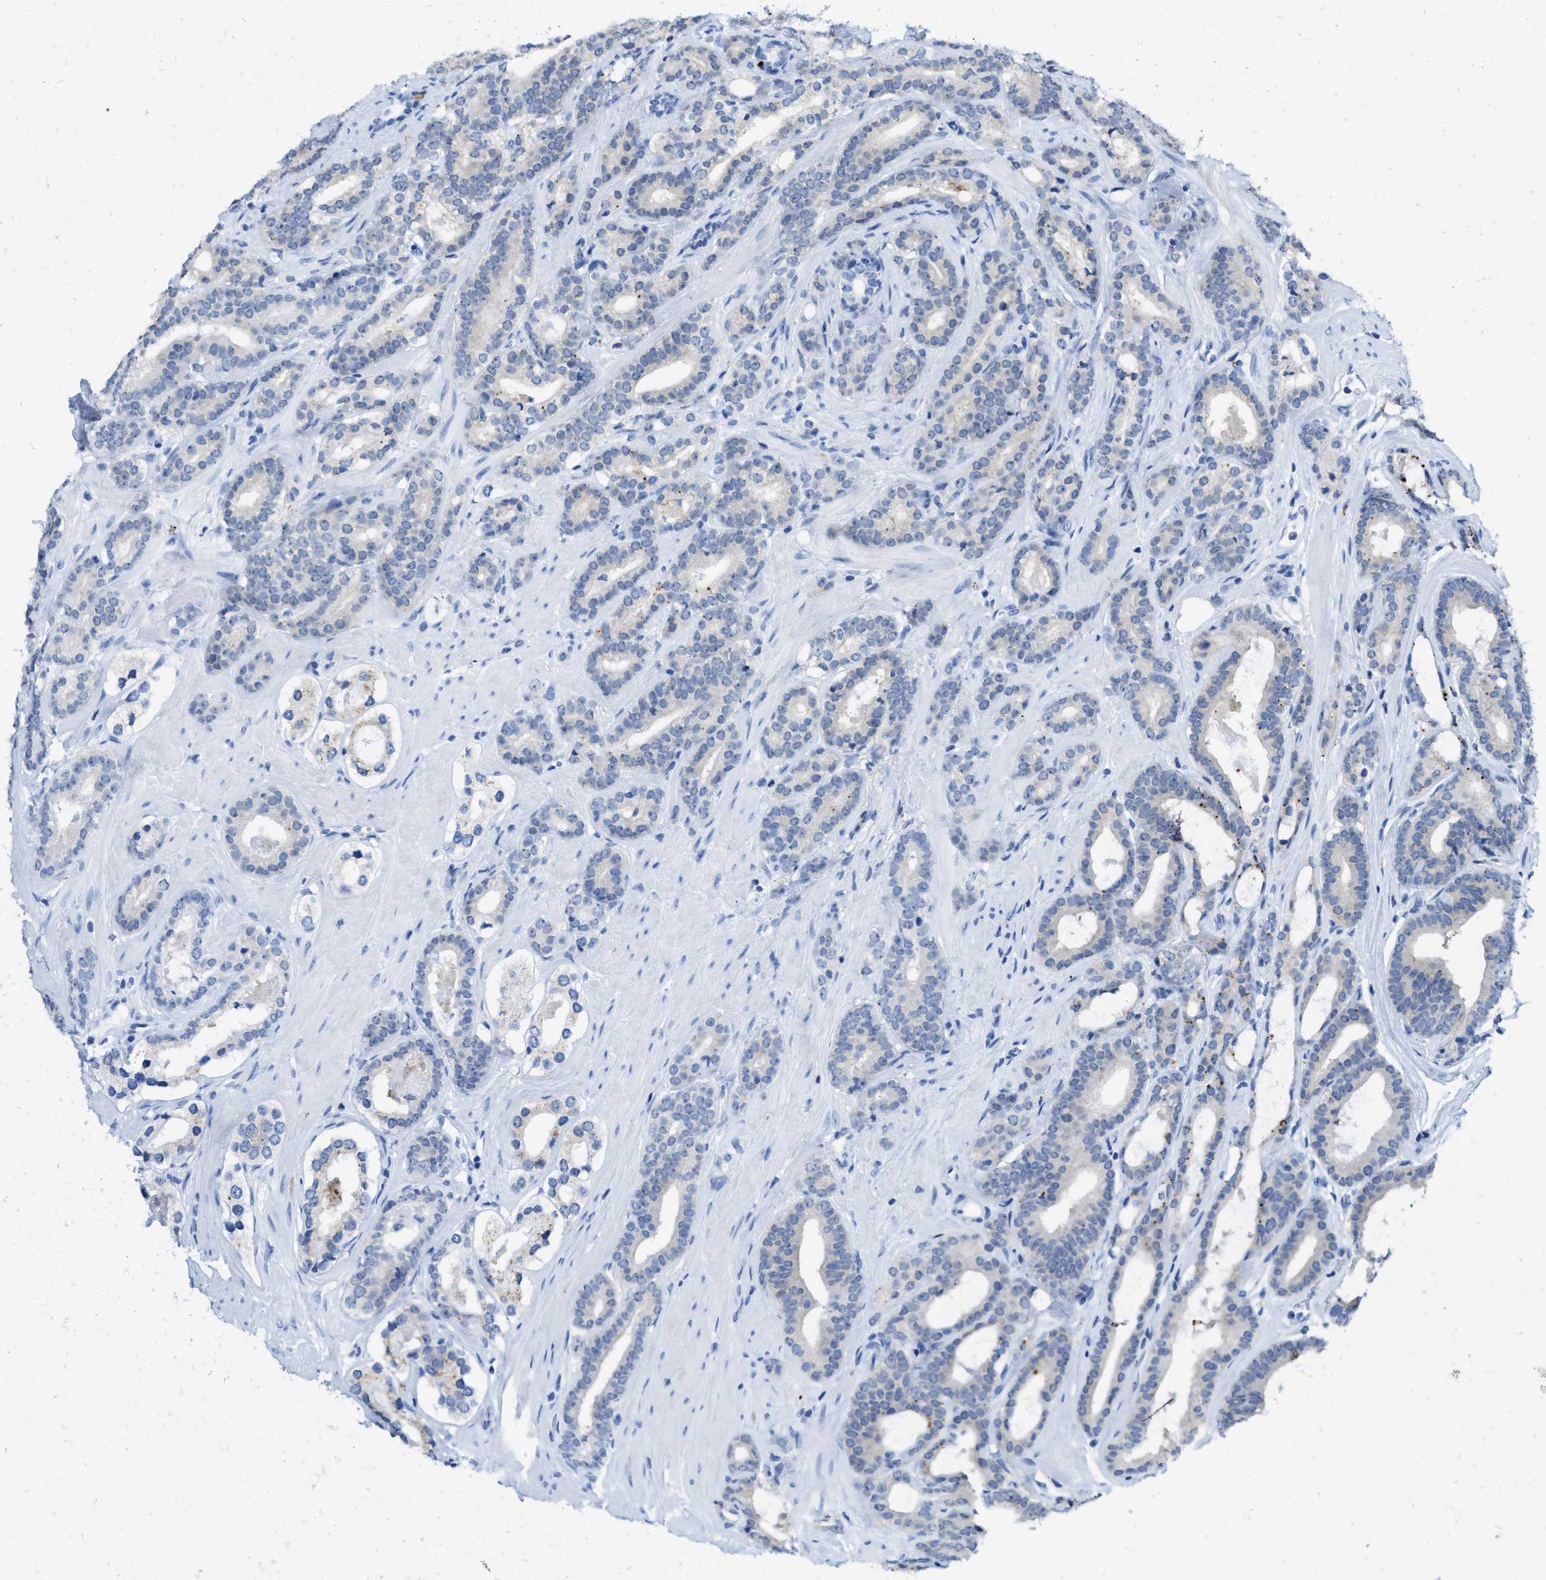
{"staining": {"intensity": "negative", "quantity": "none", "location": "none"}, "tissue": "prostate cancer", "cell_type": "Tumor cells", "image_type": "cancer", "snomed": [{"axis": "morphology", "description": "Adenocarcinoma, High grade"}, {"axis": "topography", "description": "Prostate"}], "caption": "There is no significant expression in tumor cells of prostate cancer.", "gene": "WDR4", "patient": {"sex": "male", "age": 60}}